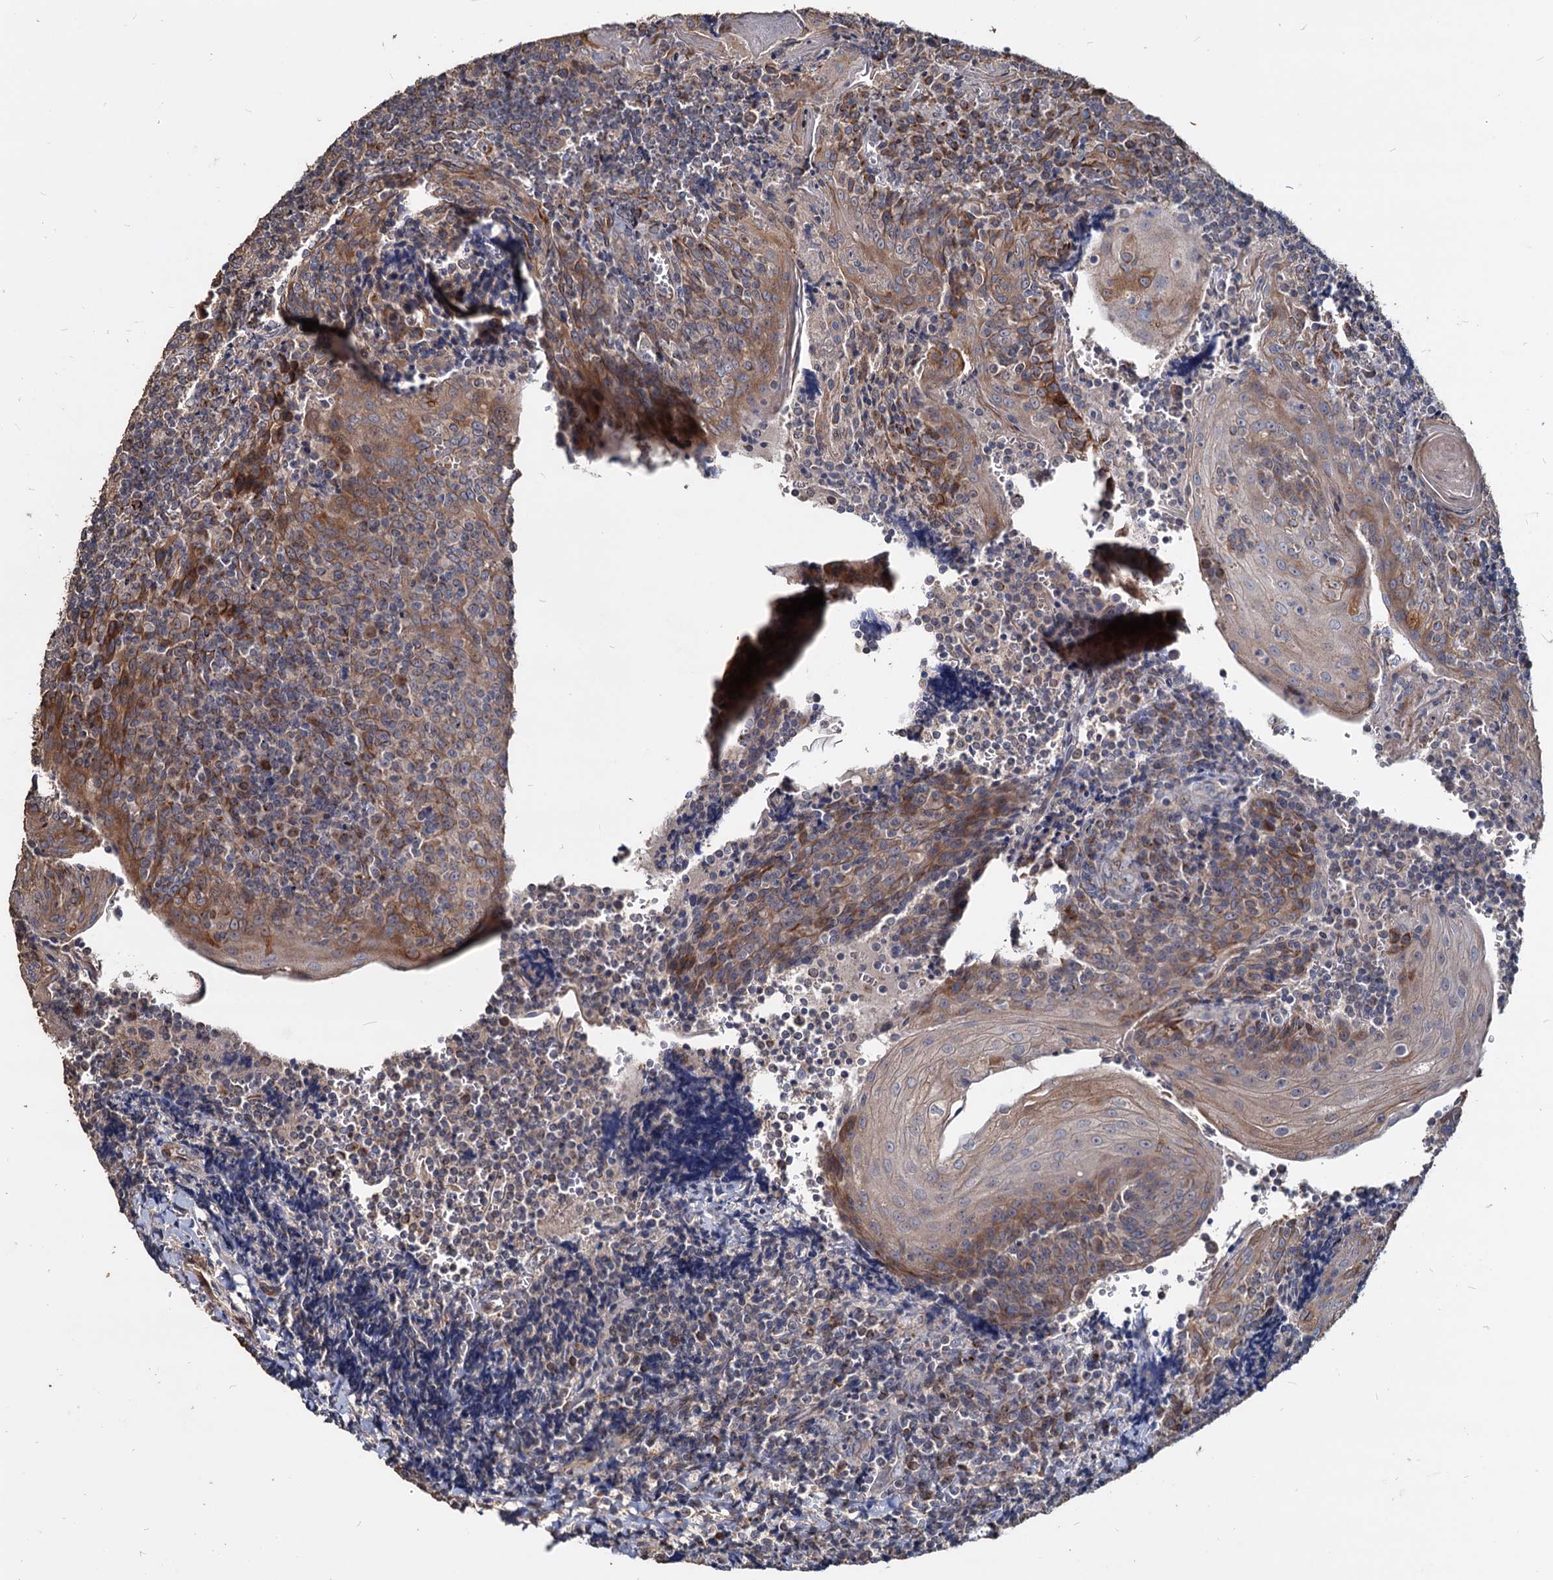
{"staining": {"intensity": "moderate", "quantity": ">75%", "location": "cytoplasmic/membranous"}, "tissue": "tonsil", "cell_type": "Germinal center cells", "image_type": "normal", "snomed": [{"axis": "morphology", "description": "Normal tissue, NOS"}, {"axis": "topography", "description": "Tonsil"}], "caption": "A high-resolution photomicrograph shows immunohistochemistry staining of benign tonsil, which shows moderate cytoplasmic/membranous staining in approximately >75% of germinal center cells. (brown staining indicates protein expression, while blue staining denotes nuclei).", "gene": "DEPDC4", "patient": {"sex": "male", "age": 27}}